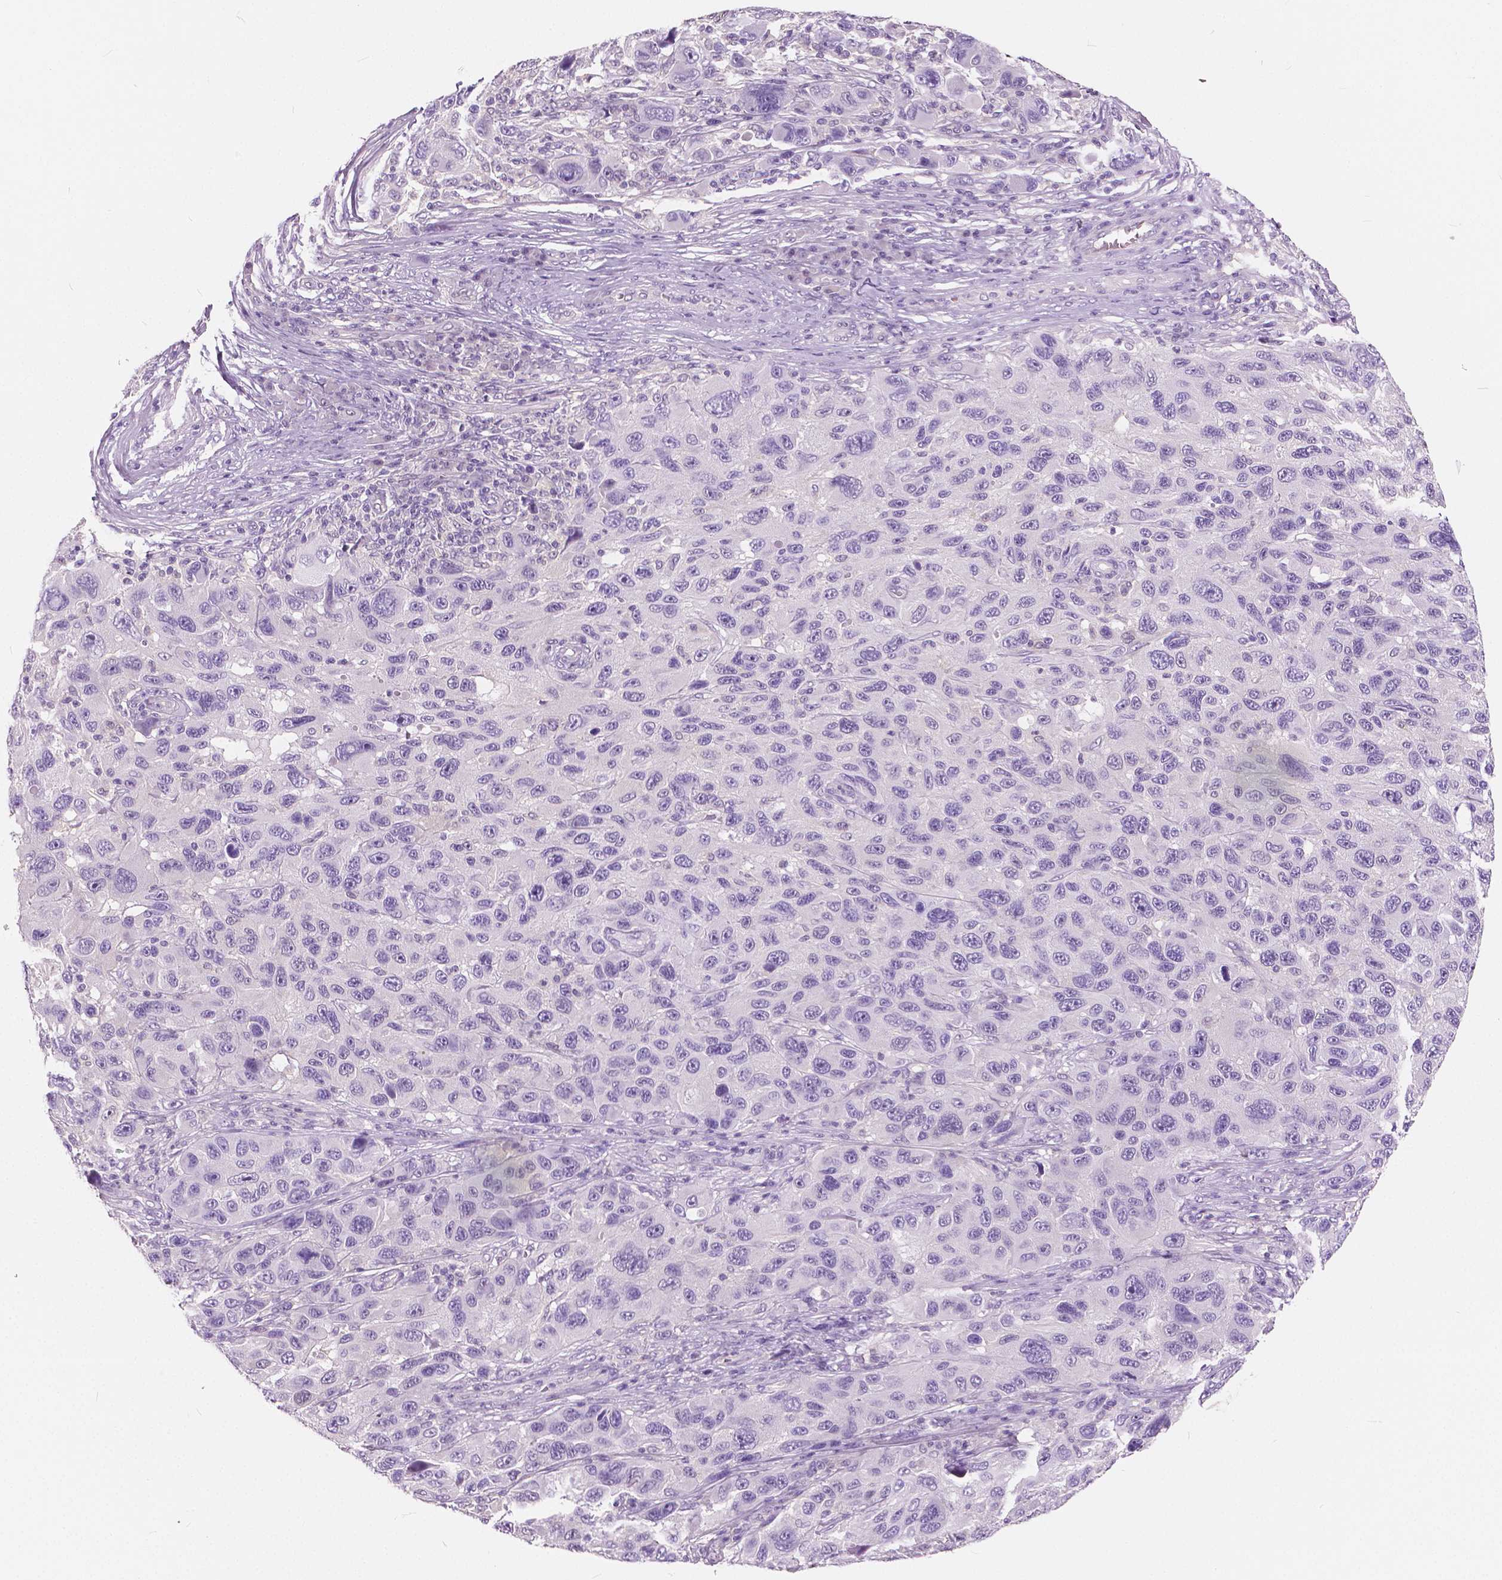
{"staining": {"intensity": "negative", "quantity": "none", "location": "none"}, "tissue": "melanoma", "cell_type": "Tumor cells", "image_type": "cancer", "snomed": [{"axis": "morphology", "description": "Malignant melanoma, NOS"}, {"axis": "topography", "description": "Skin"}], "caption": "Human melanoma stained for a protein using immunohistochemistry (IHC) demonstrates no positivity in tumor cells.", "gene": "TKFC", "patient": {"sex": "male", "age": 53}}